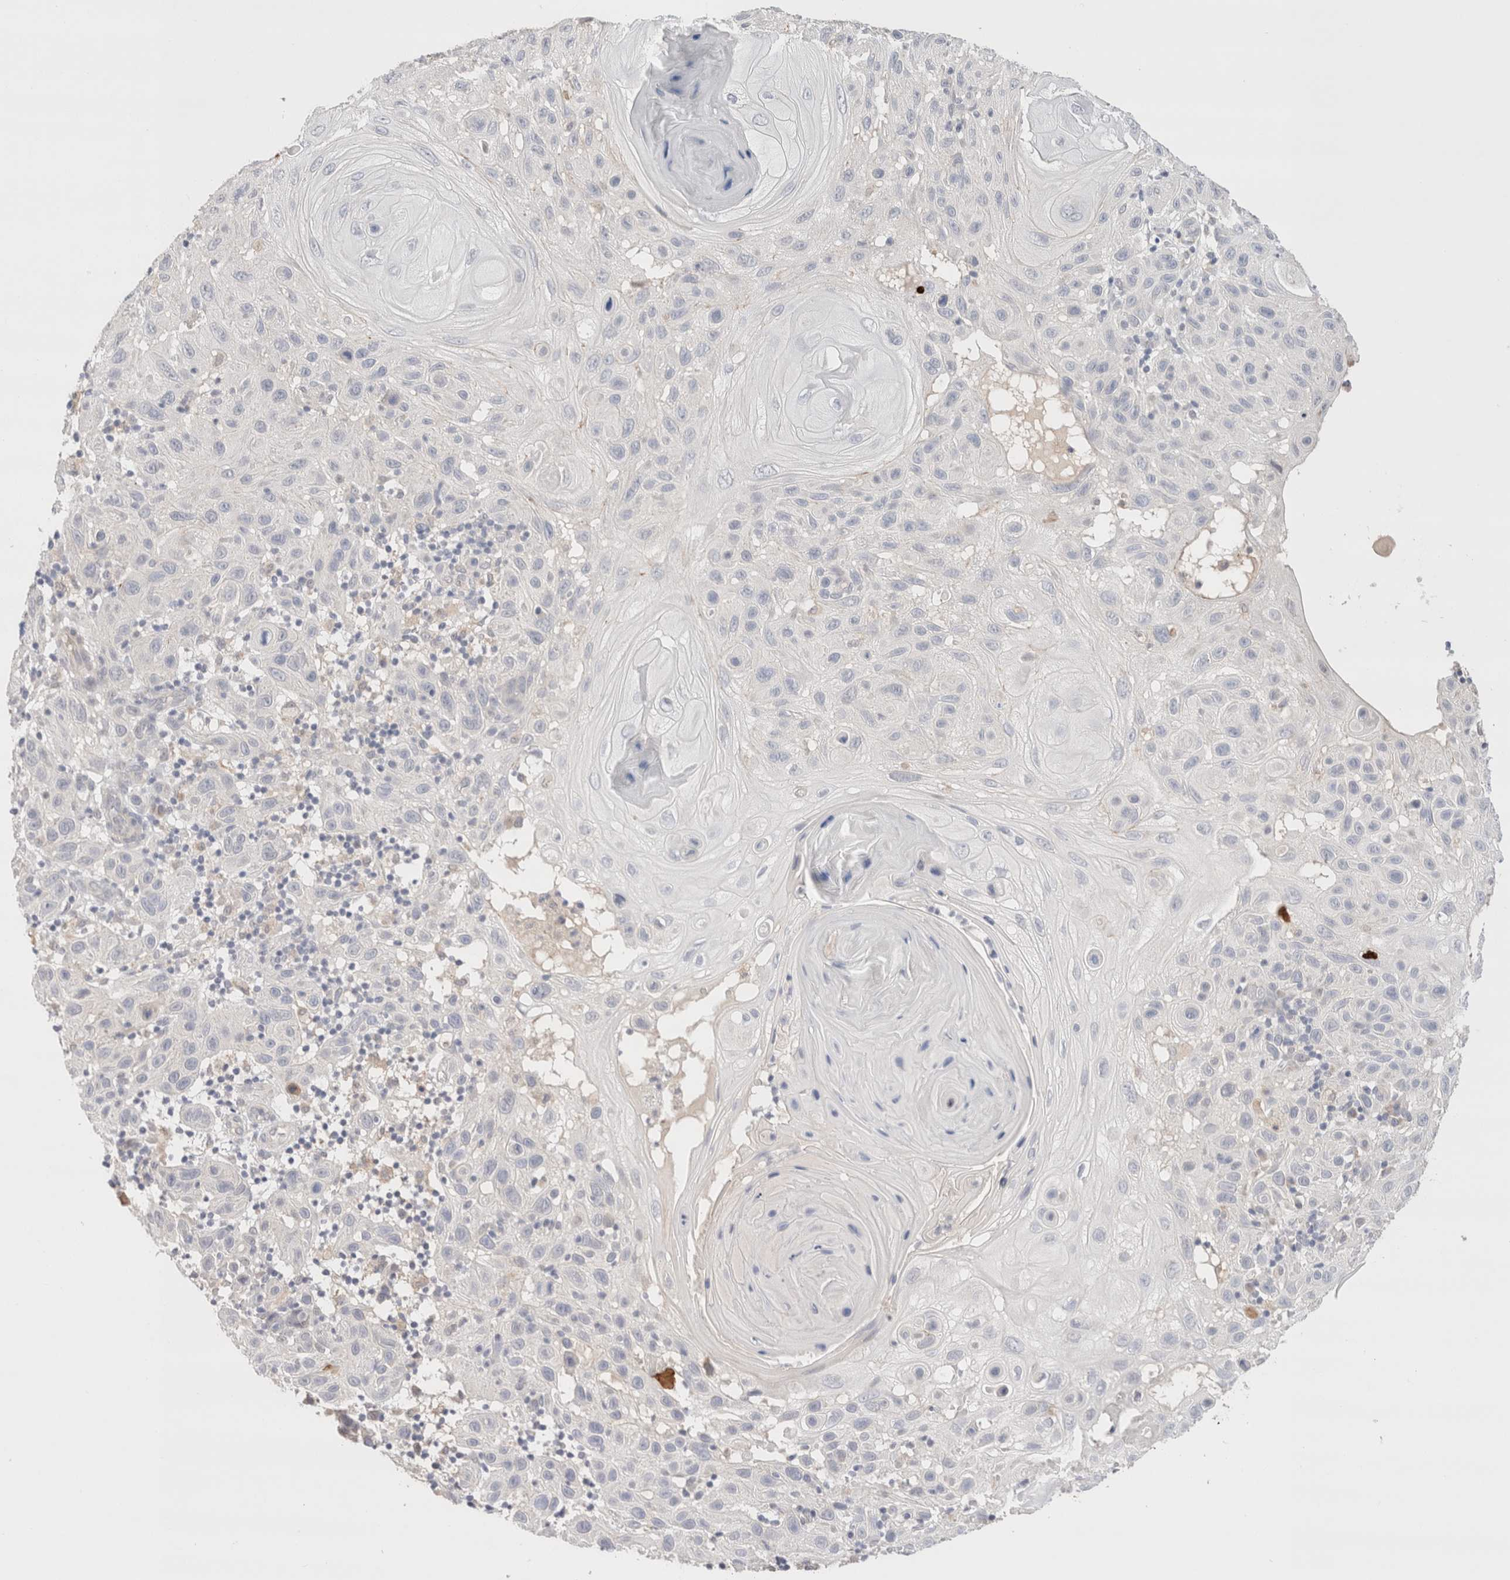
{"staining": {"intensity": "negative", "quantity": "none", "location": "none"}, "tissue": "skin cancer", "cell_type": "Tumor cells", "image_type": "cancer", "snomed": [{"axis": "morphology", "description": "Normal tissue, NOS"}, {"axis": "morphology", "description": "Squamous cell carcinoma, NOS"}, {"axis": "topography", "description": "Skin"}], "caption": "This is an immunohistochemistry (IHC) image of skin squamous cell carcinoma. There is no staining in tumor cells.", "gene": "SPATA20", "patient": {"sex": "female", "age": 96}}